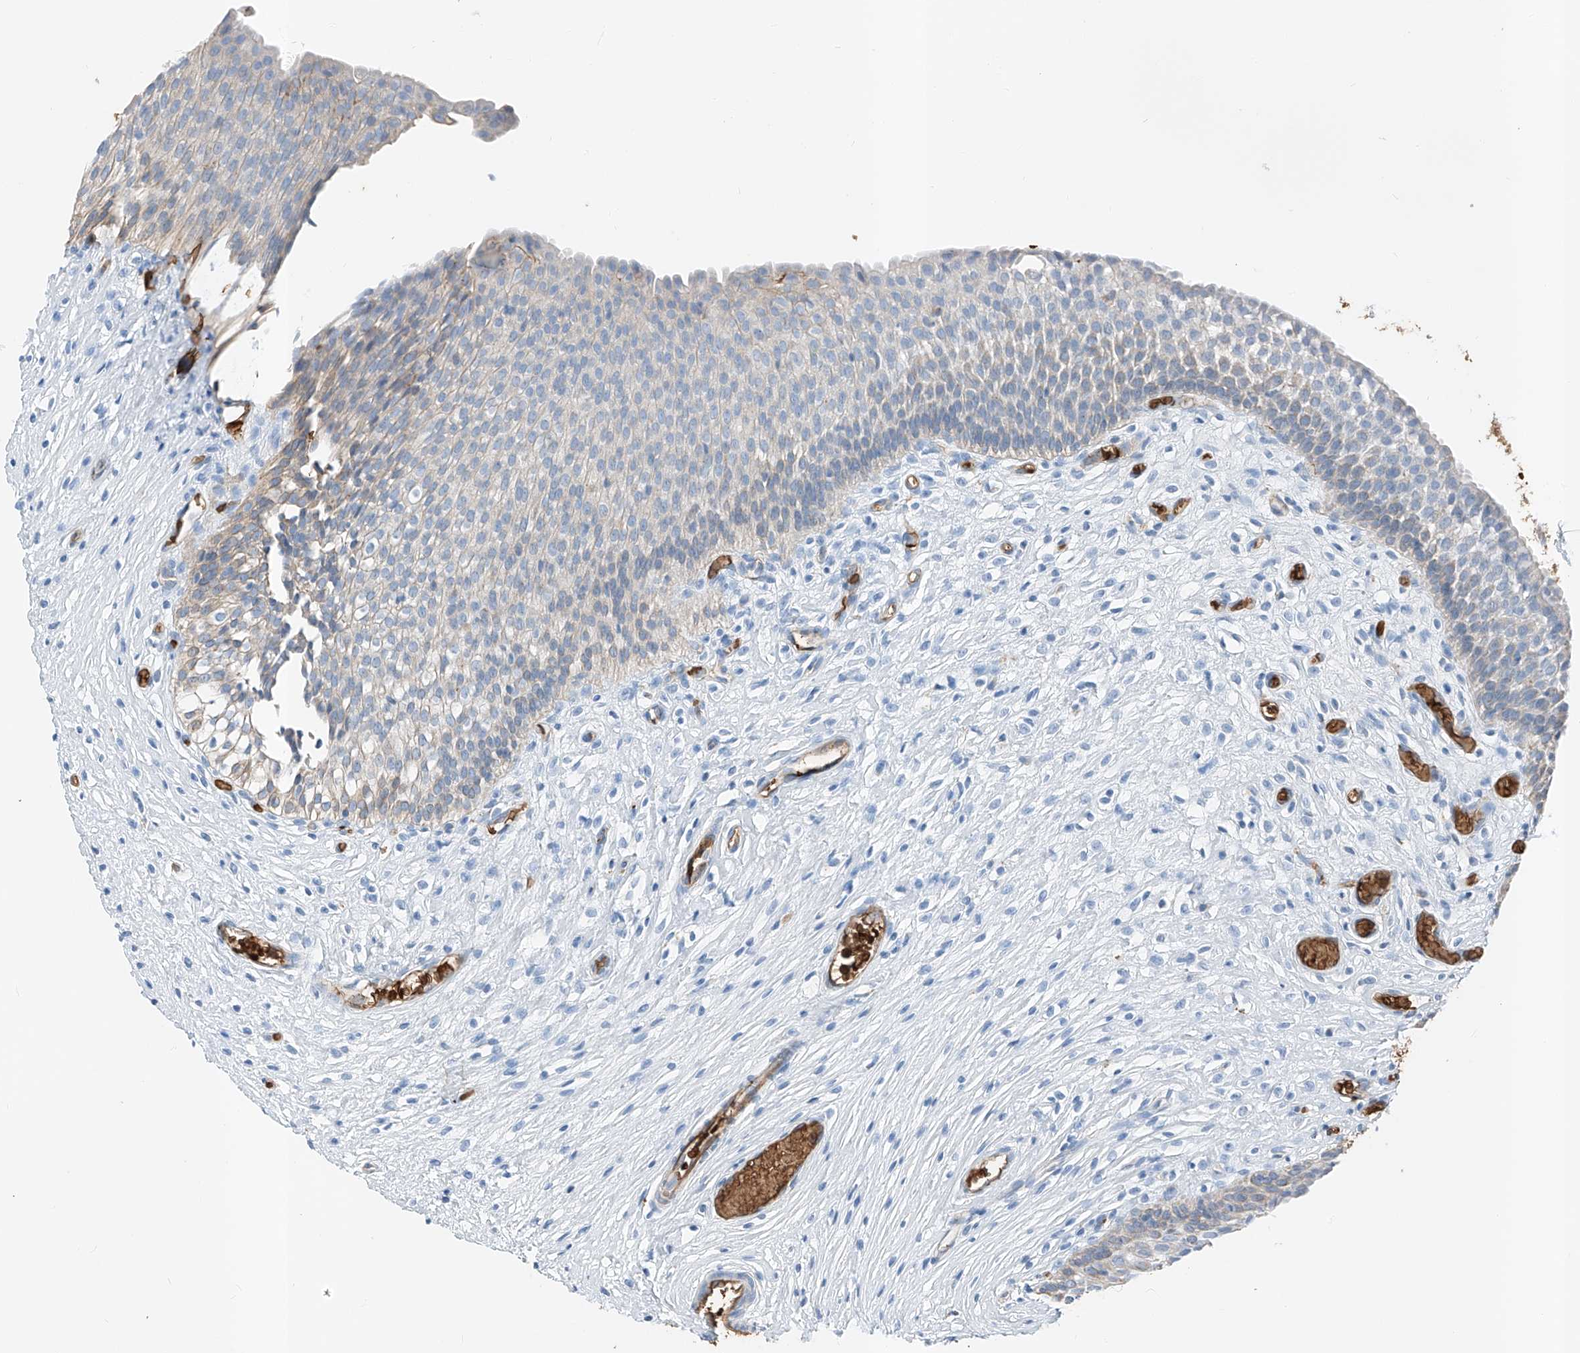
{"staining": {"intensity": "moderate", "quantity": "25%-75%", "location": "cytoplasmic/membranous"}, "tissue": "urinary bladder", "cell_type": "Urothelial cells", "image_type": "normal", "snomed": [{"axis": "morphology", "description": "Normal tissue, NOS"}, {"axis": "topography", "description": "Urinary bladder"}], "caption": "Immunohistochemical staining of normal human urinary bladder demonstrates 25%-75% levels of moderate cytoplasmic/membranous protein expression in approximately 25%-75% of urothelial cells. The protein is shown in brown color, while the nuclei are stained blue.", "gene": "PRSS23", "patient": {"sex": "male", "age": 1}}